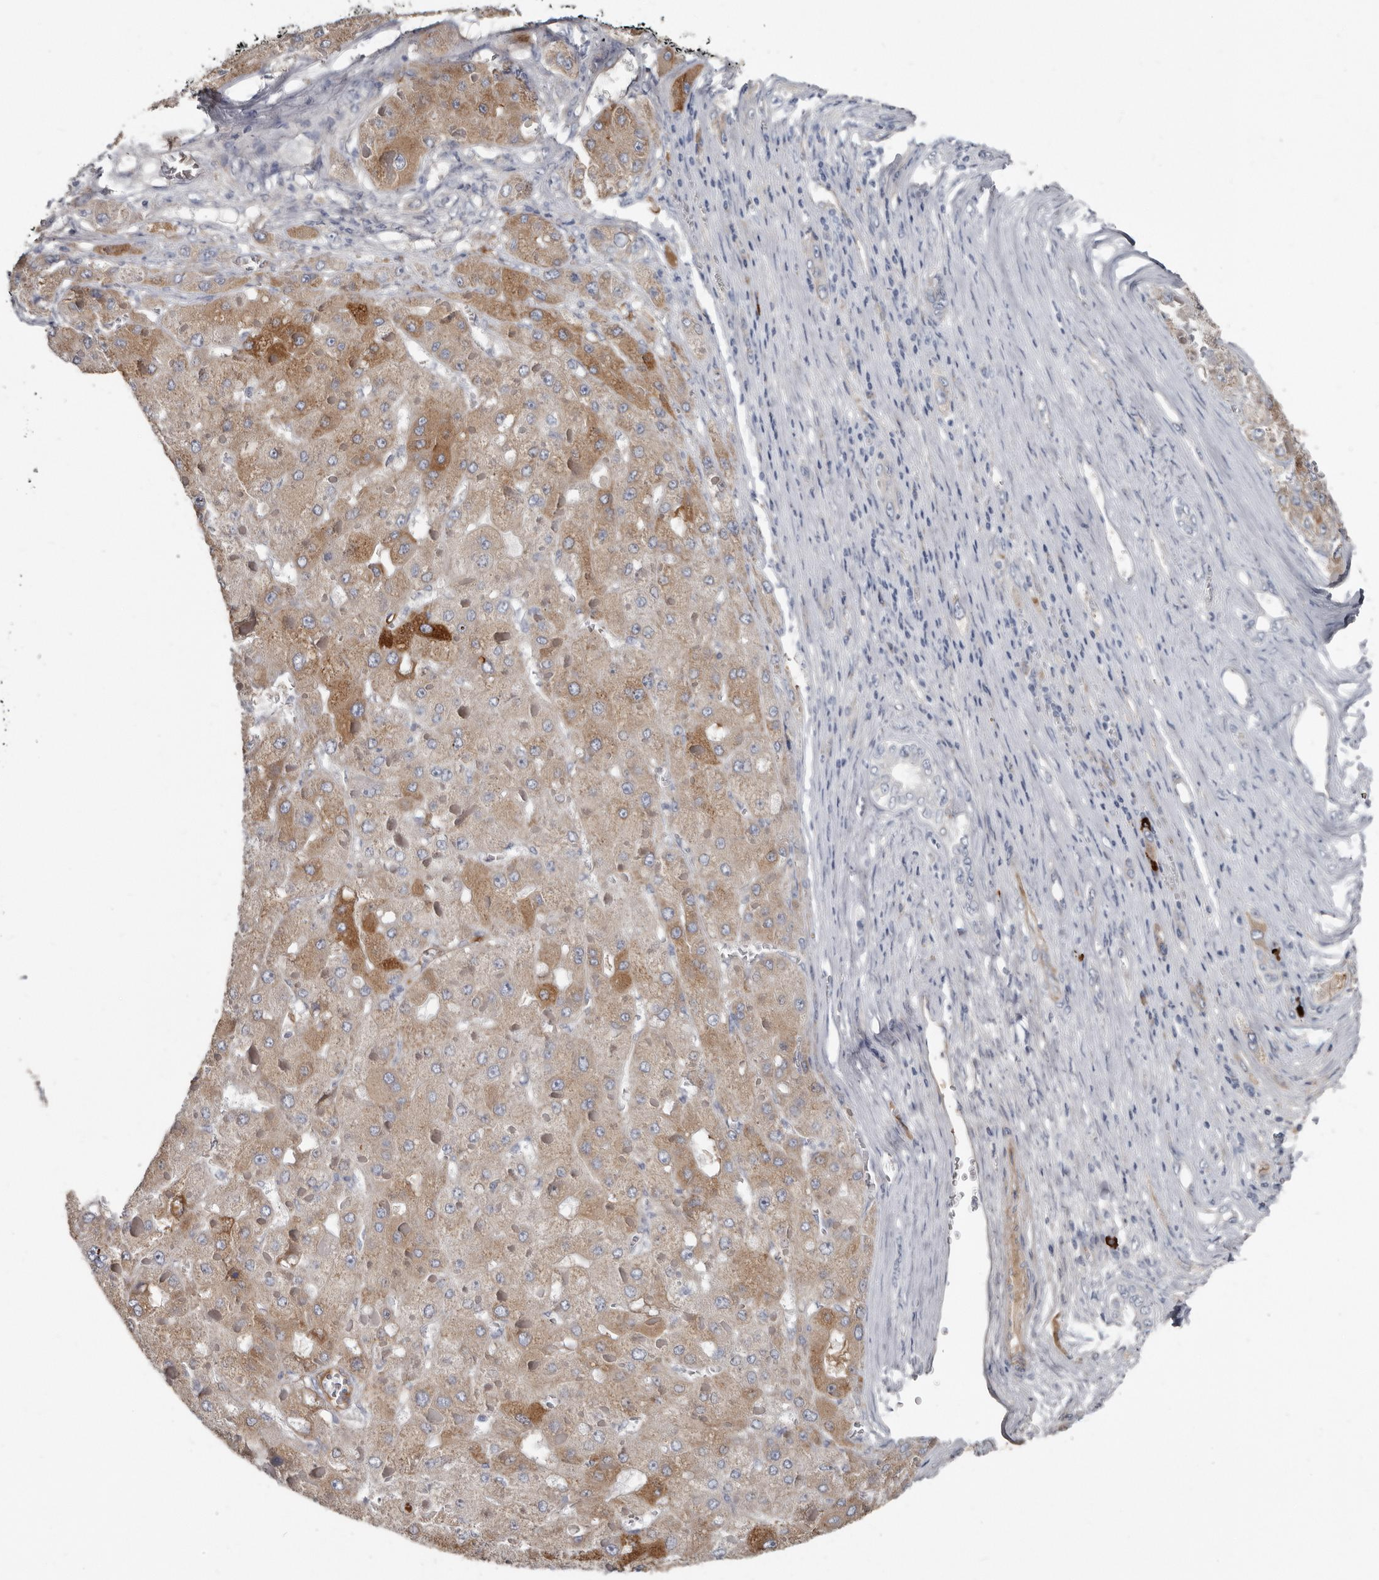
{"staining": {"intensity": "moderate", "quantity": ">75%", "location": "cytoplasmic/membranous"}, "tissue": "liver cancer", "cell_type": "Tumor cells", "image_type": "cancer", "snomed": [{"axis": "morphology", "description": "Carcinoma, Hepatocellular, NOS"}, {"axis": "topography", "description": "Liver"}], "caption": "This photomicrograph reveals liver cancer stained with IHC to label a protein in brown. The cytoplasmic/membranous of tumor cells show moderate positivity for the protein. Nuclei are counter-stained blue.", "gene": "ZNF114", "patient": {"sex": "female", "age": 73}}